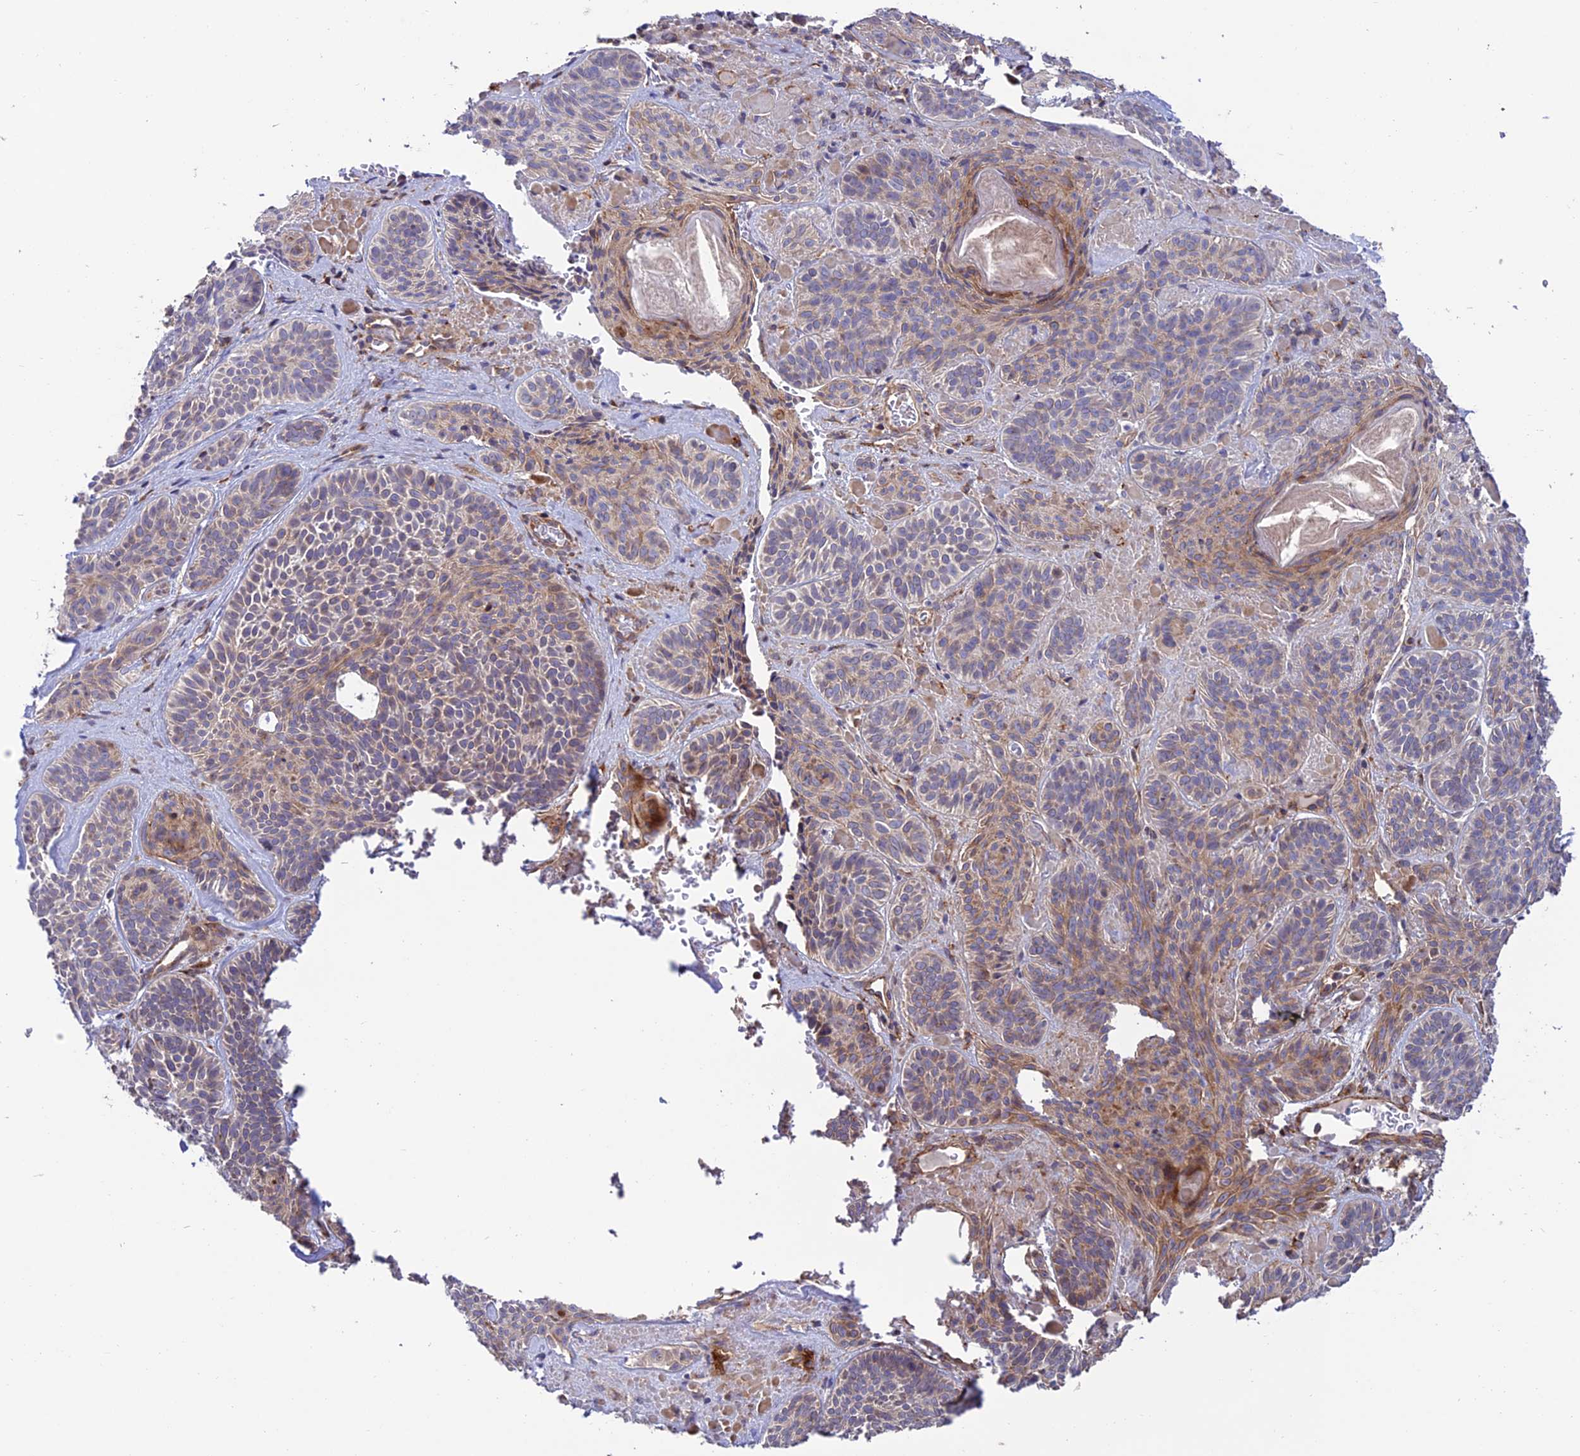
{"staining": {"intensity": "weak", "quantity": "25%-75%", "location": "cytoplasmic/membranous"}, "tissue": "skin cancer", "cell_type": "Tumor cells", "image_type": "cancer", "snomed": [{"axis": "morphology", "description": "Basal cell carcinoma"}, {"axis": "topography", "description": "Skin"}], "caption": "IHC (DAB) staining of human skin cancer (basal cell carcinoma) exhibits weak cytoplasmic/membranous protein staining in approximately 25%-75% of tumor cells. (DAB (3,3'-diaminobenzidine) IHC with brightfield microscopy, high magnification).", "gene": "TNIP3", "patient": {"sex": "male", "age": 85}}